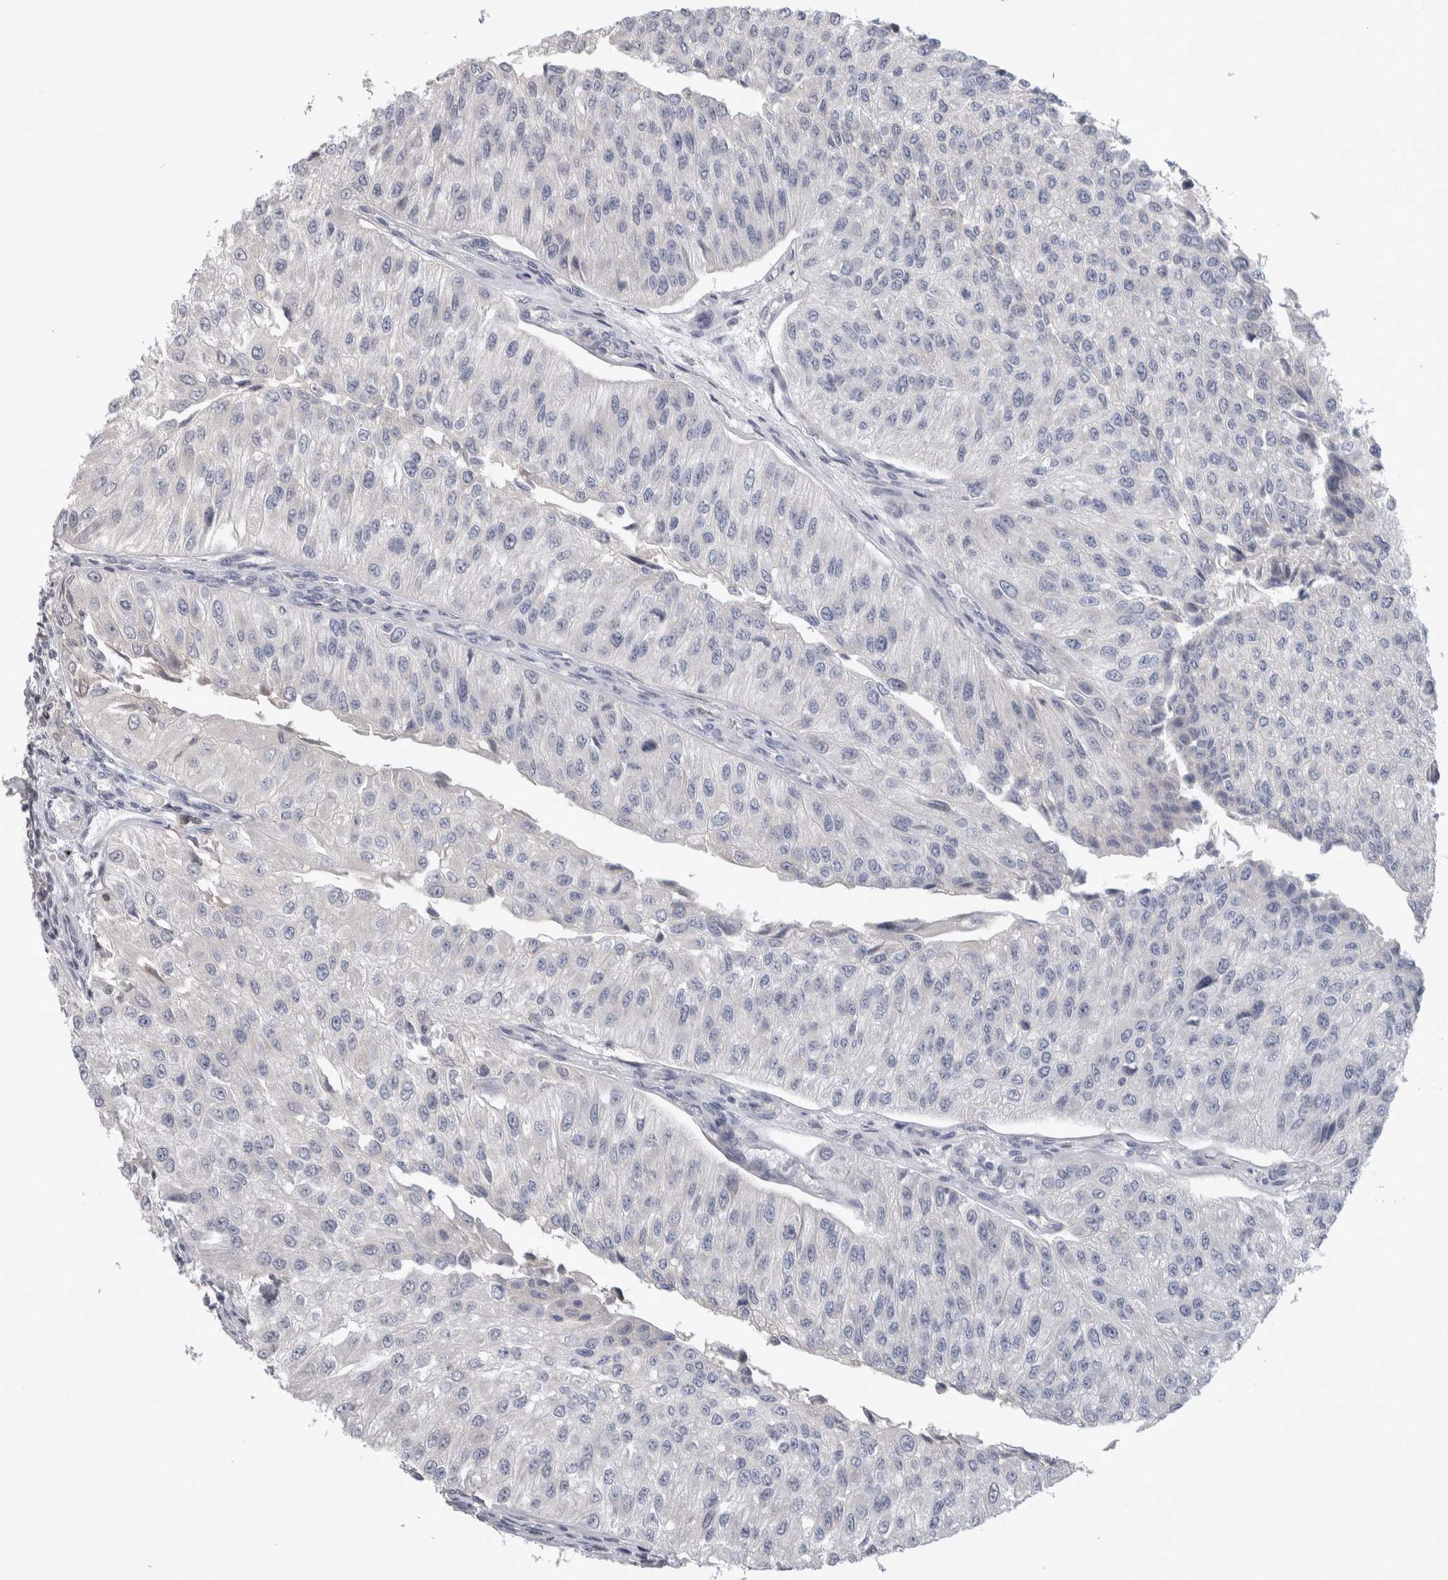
{"staining": {"intensity": "negative", "quantity": "none", "location": "none"}, "tissue": "urothelial cancer", "cell_type": "Tumor cells", "image_type": "cancer", "snomed": [{"axis": "morphology", "description": "Urothelial carcinoma, High grade"}, {"axis": "topography", "description": "Kidney"}, {"axis": "topography", "description": "Urinary bladder"}], "caption": "IHC micrograph of human urothelial carcinoma (high-grade) stained for a protein (brown), which demonstrates no positivity in tumor cells.", "gene": "NFKB2", "patient": {"sex": "male", "age": 77}}